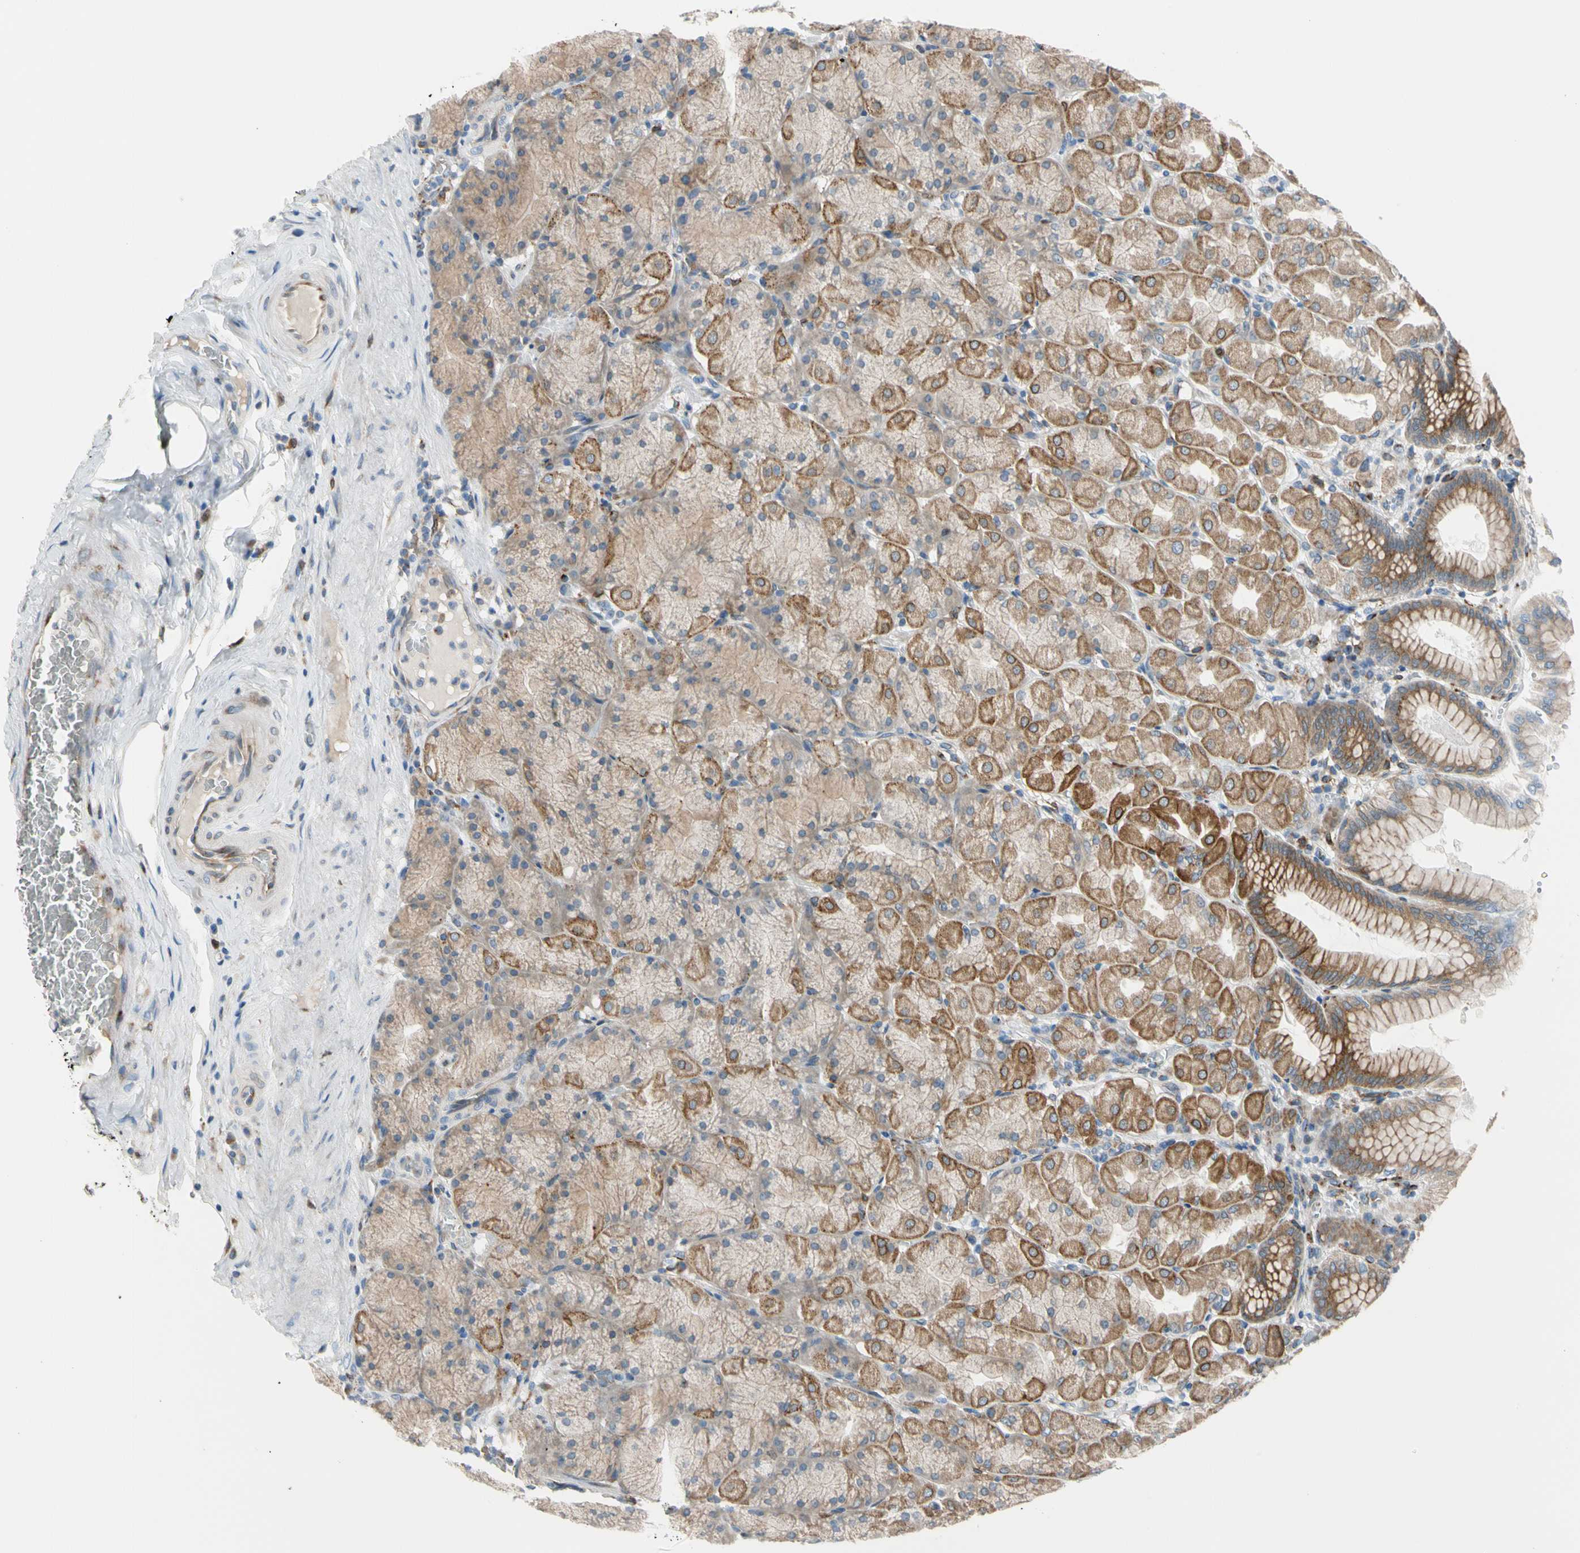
{"staining": {"intensity": "strong", "quantity": ">75%", "location": "cytoplasmic/membranous"}, "tissue": "stomach", "cell_type": "Glandular cells", "image_type": "normal", "snomed": [{"axis": "morphology", "description": "Normal tissue, NOS"}, {"axis": "topography", "description": "Stomach, upper"}], "caption": "Approximately >75% of glandular cells in unremarkable human stomach demonstrate strong cytoplasmic/membranous protein expression as visualized by brown immunohistochemical staining.", "gene": "NUCB1", "patient": {"sex": "female", "age": 56}}